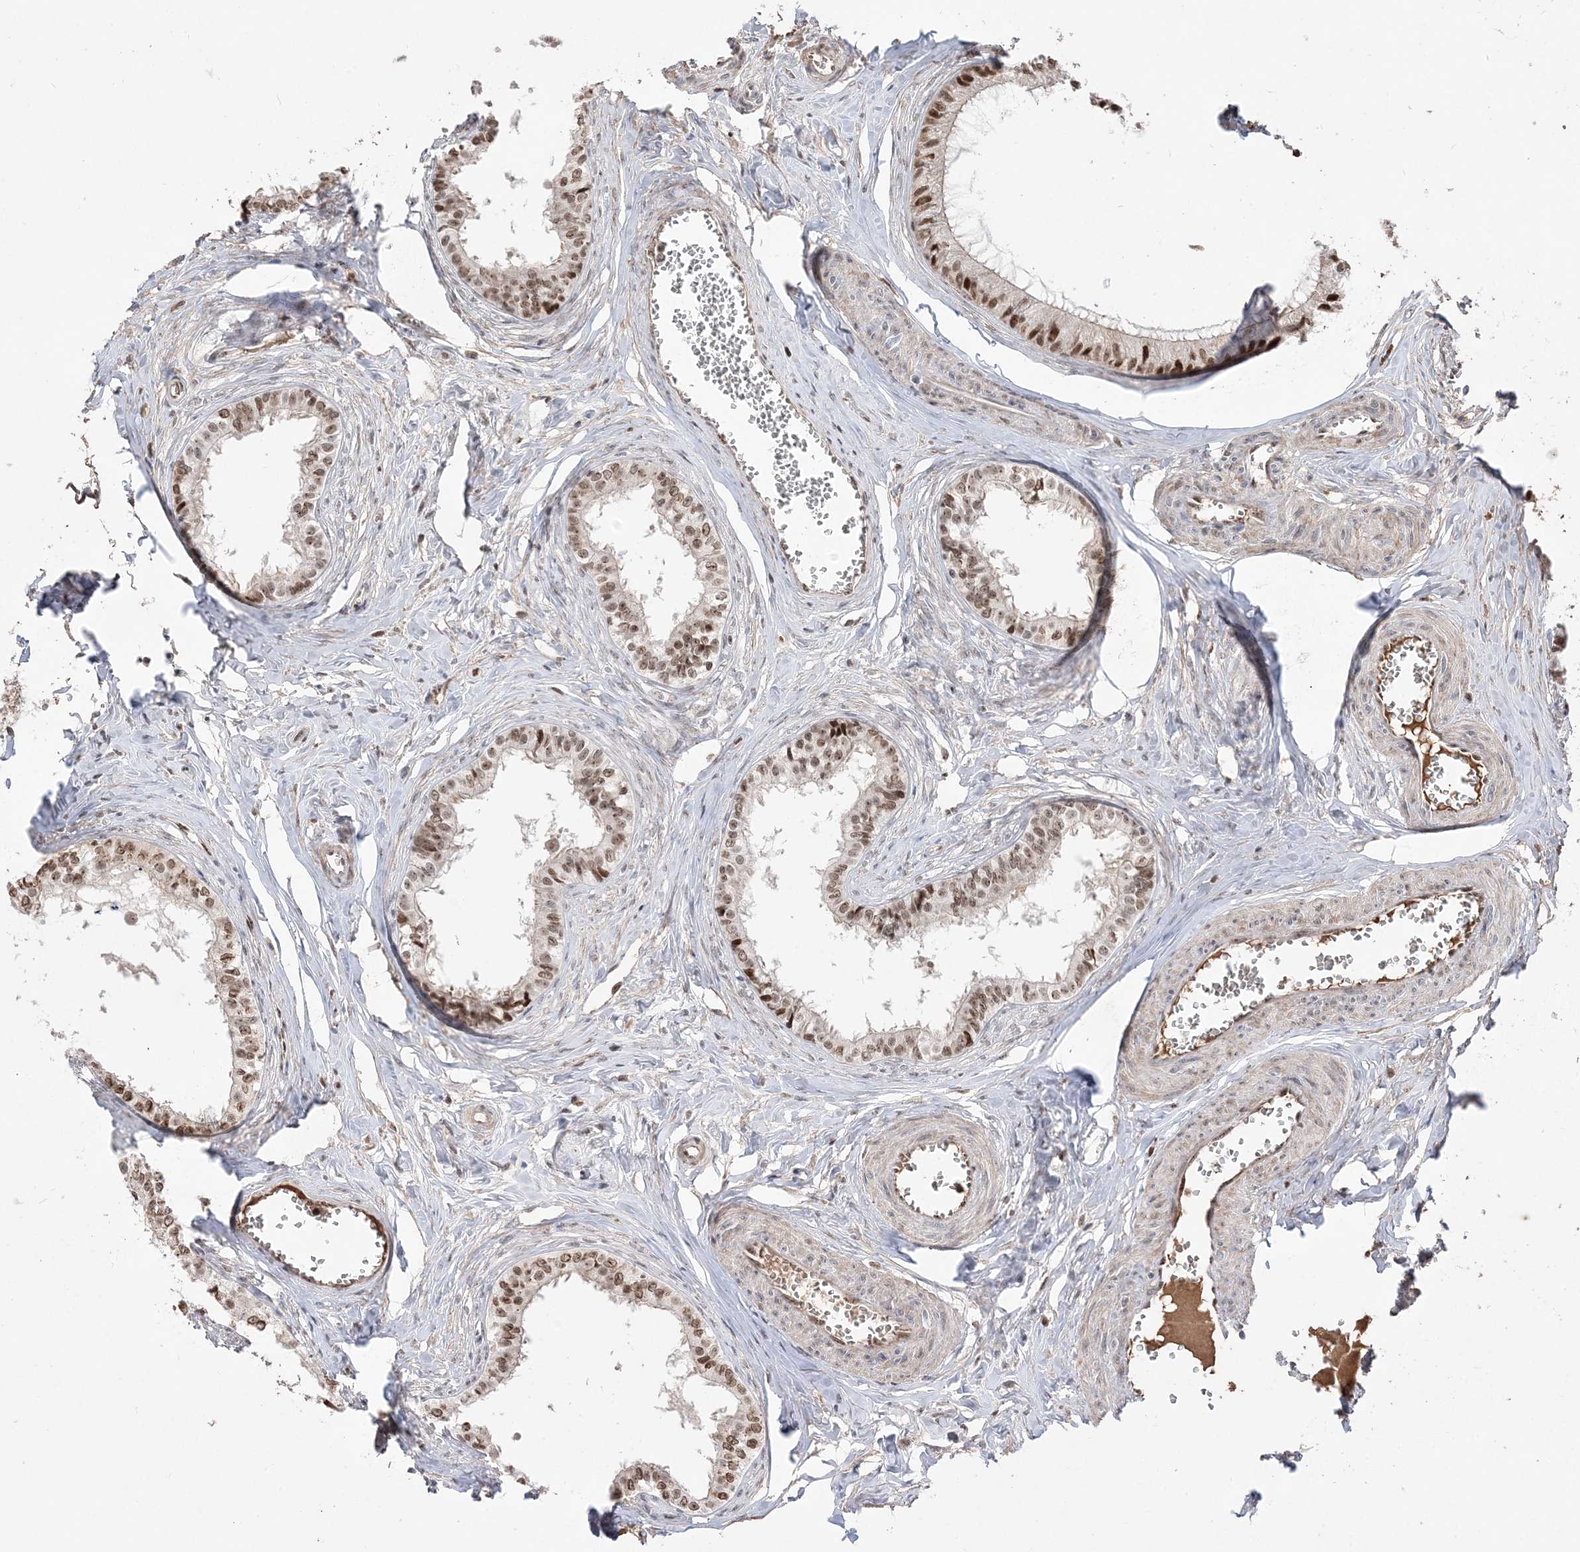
{"staining": {"intensity": "moderate", "quantity": ">75%", "location": "nuclear"}, "tissue": "epididymis", "cell_type": "Glandular cells", "image_type": "normal", "snomed": [{"axis": "morphology", "description": "Normal tissue, NOS"}, {"axis": "topography", "description": "Epididymis"}], "caption": "Glandular cells reveal moderate nuclear positivity in approximately >75% of cells in benign epididymis.", "gene": "RBM17", "patient": {"sex": "male", "age": 36}}